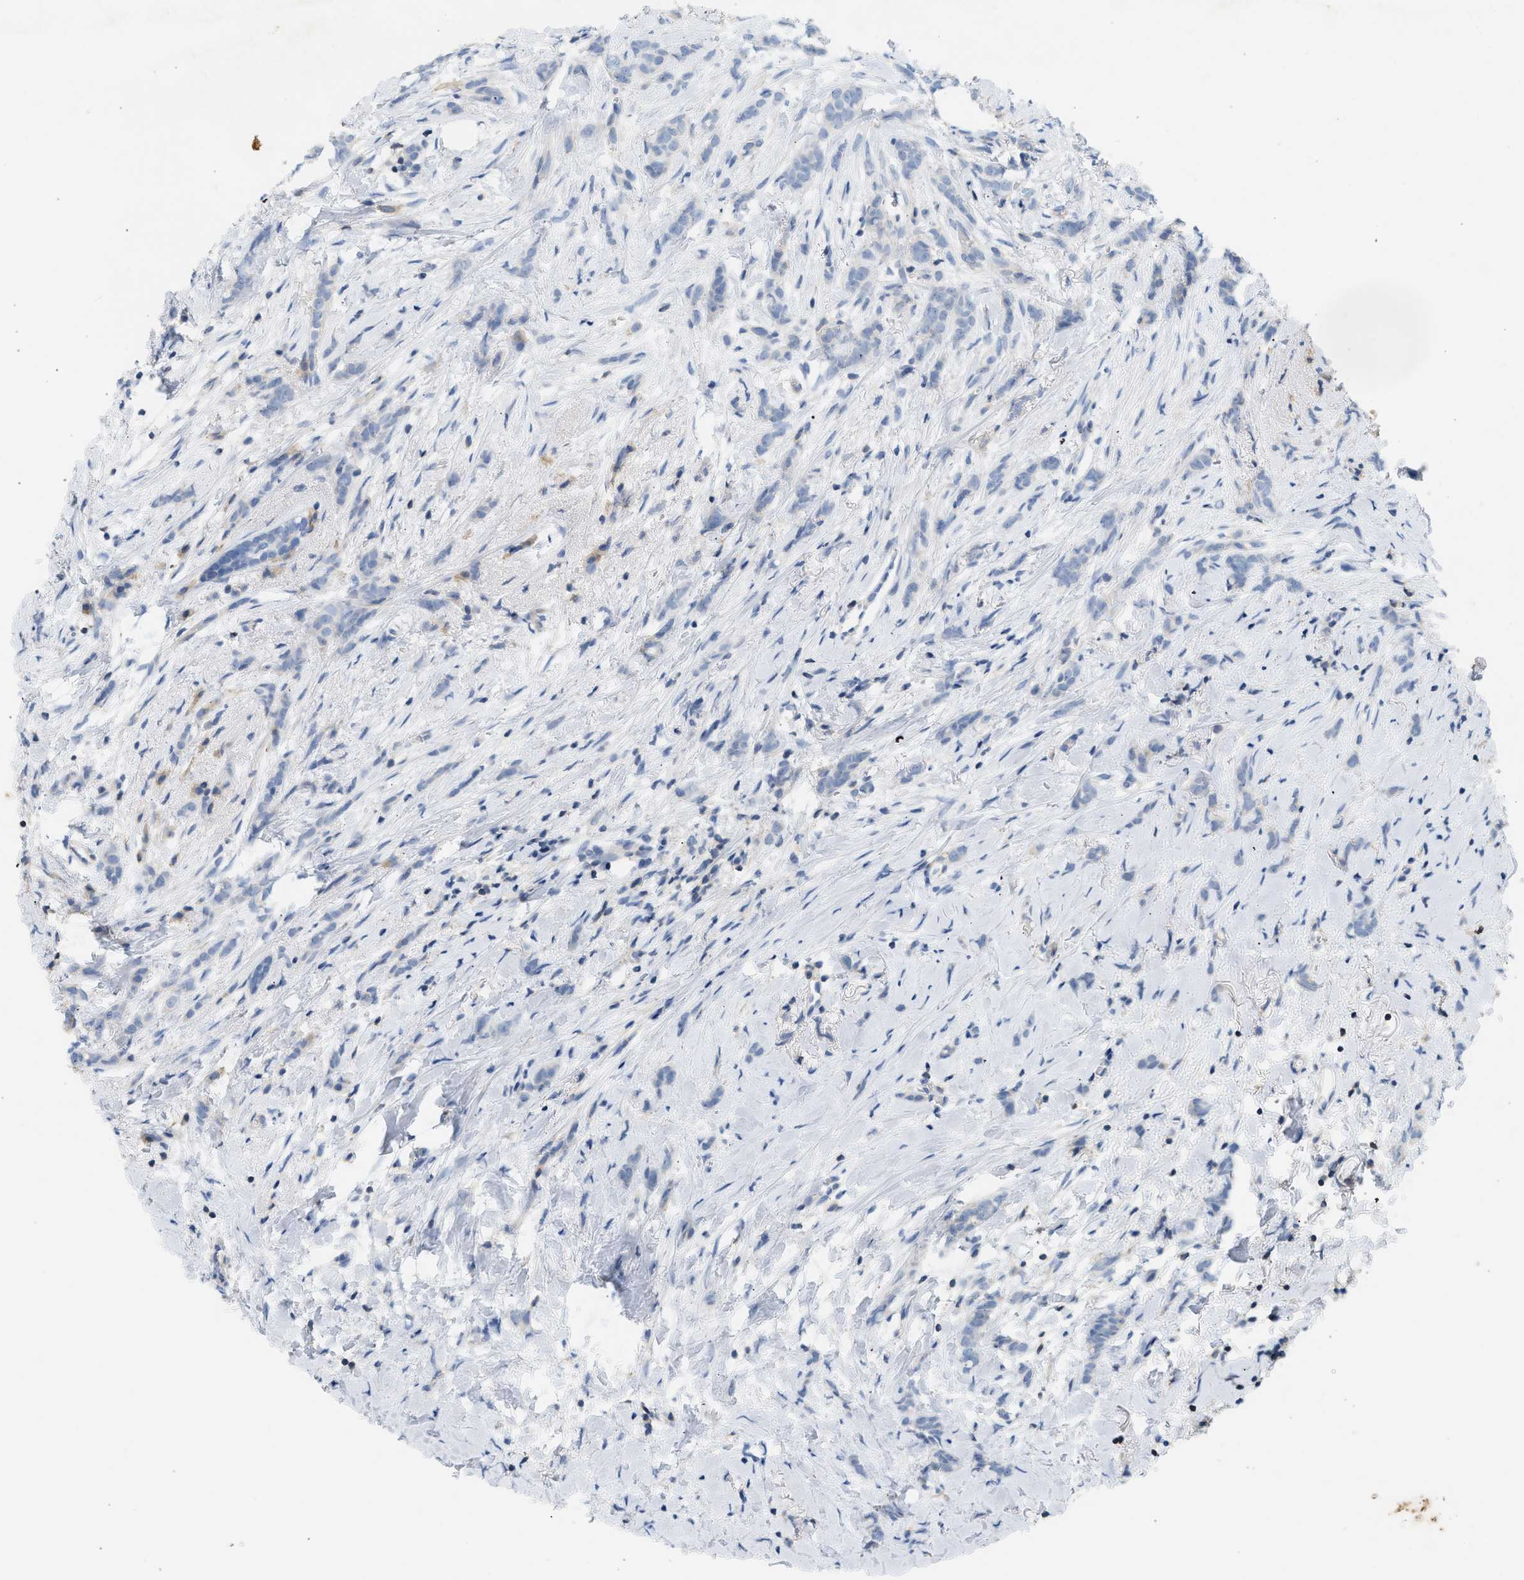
{"staining": {"intensity": "negative", "quantity": "none", "location": "none"}, "tissue": "breast cancer", "cell_type": "Tumor cells", "image_type": "cancer", "snomed": [{"axis": "morphology", "description": "Lobular carcinoma, in situ"}, {"axis": "morphology", "description": "Lobular carcinoma"}, {"axis": "topography", "description": "Breast"}], "caption": "Histopathology image shows no protein staining in tumor cells of lobular carcinoma (breast) tissue.", "gene": "BVES", "patient": {"sex": "female", "age": 41}}